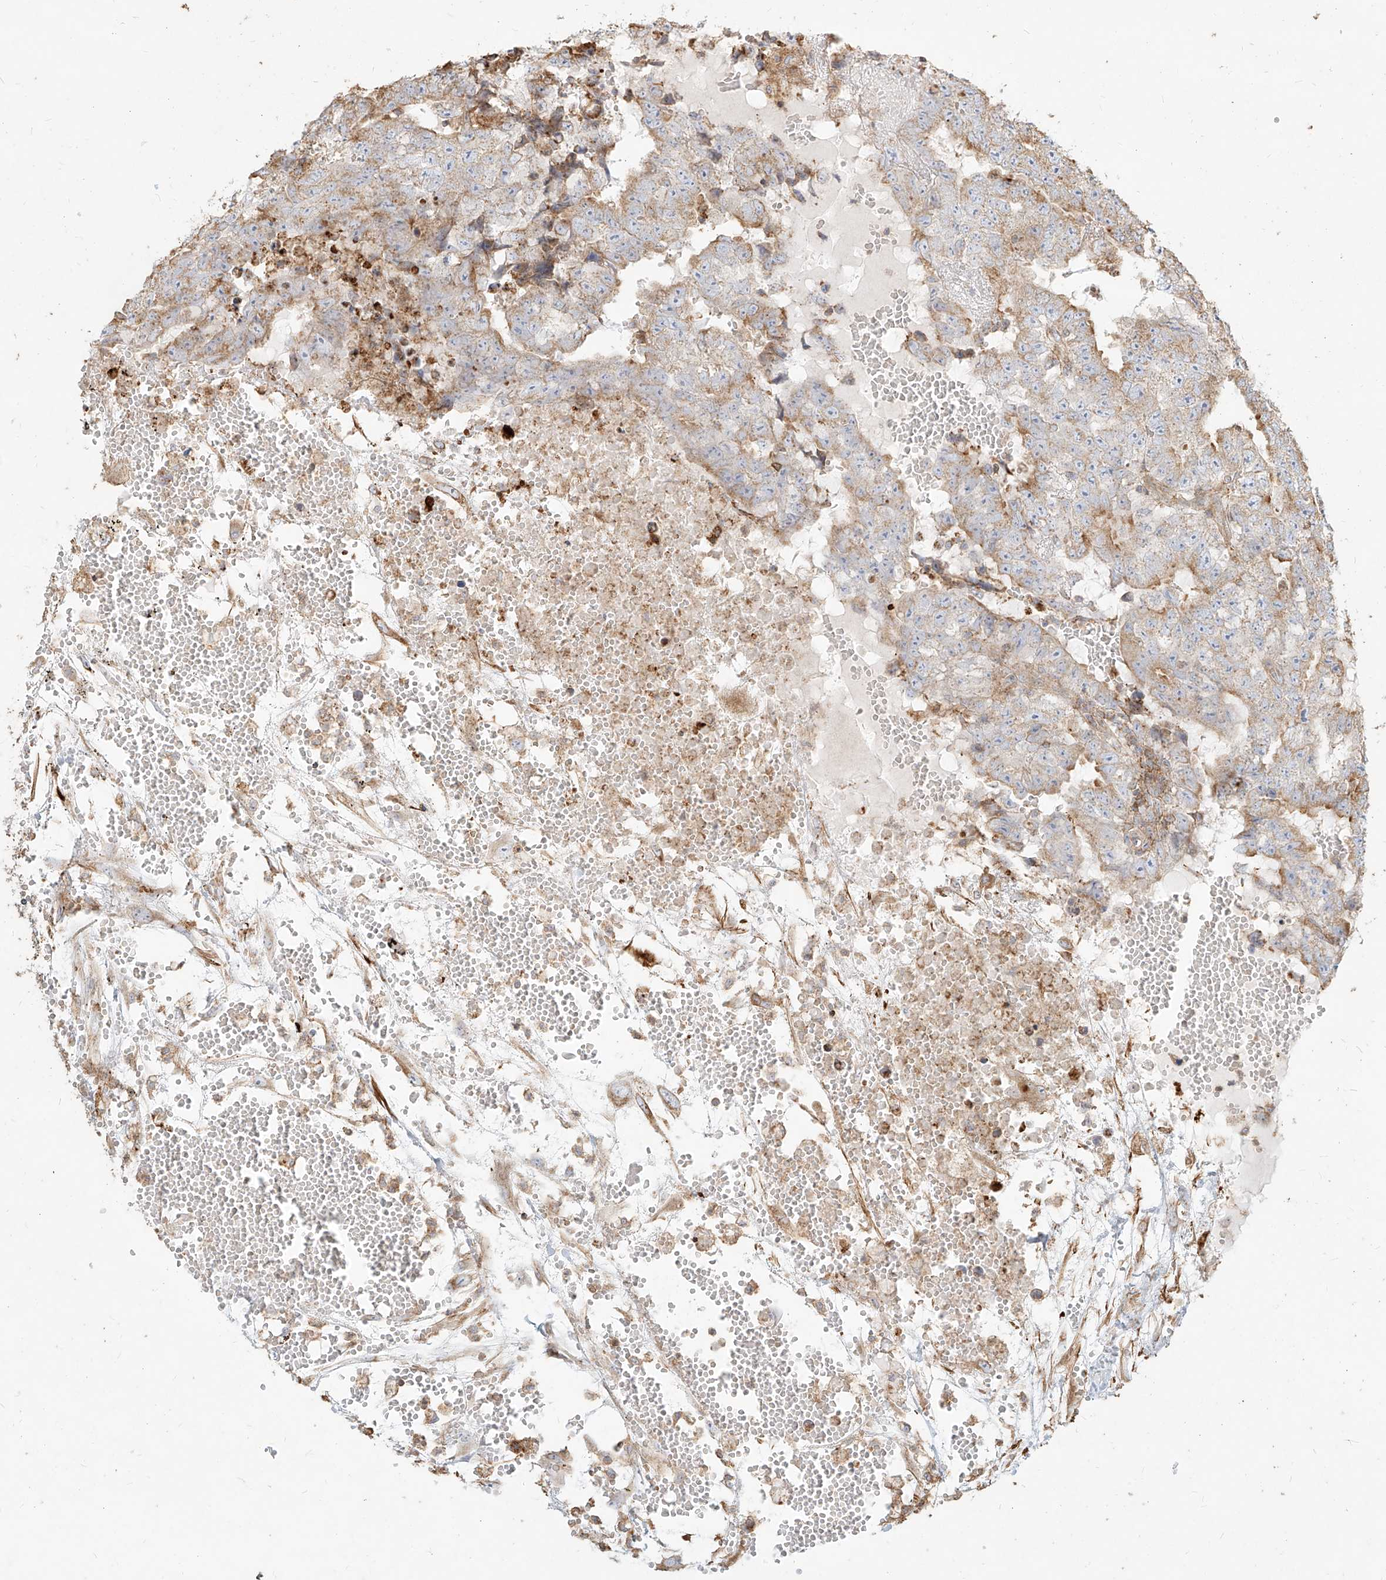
{"staining": {"intensity": "weak", "quantity": "<25%", "location": "cytoplasmic/membranous"}, "tissue": "testis cancer", "cell_type": "Tumor cells", "image_type": "cancer", "snomed": [{"axis": "morphology", "description": "Carcinoma, Embryonal, NOS"}, {"axis": "topography", "description": "Testis"}], "caption": "Immunohistochemistry (IHC) photomicrograph of neoplastic tissue: human testis cancer (embryonal carcinoma) stained with DAB (3,3'-diaminobenzidine) shows no significant protein staining in tumor cells. (DAB IHC with hematoxylin counter stain).", "gene": "MTX2", "patient": {"sex": "male", "age": 25}}